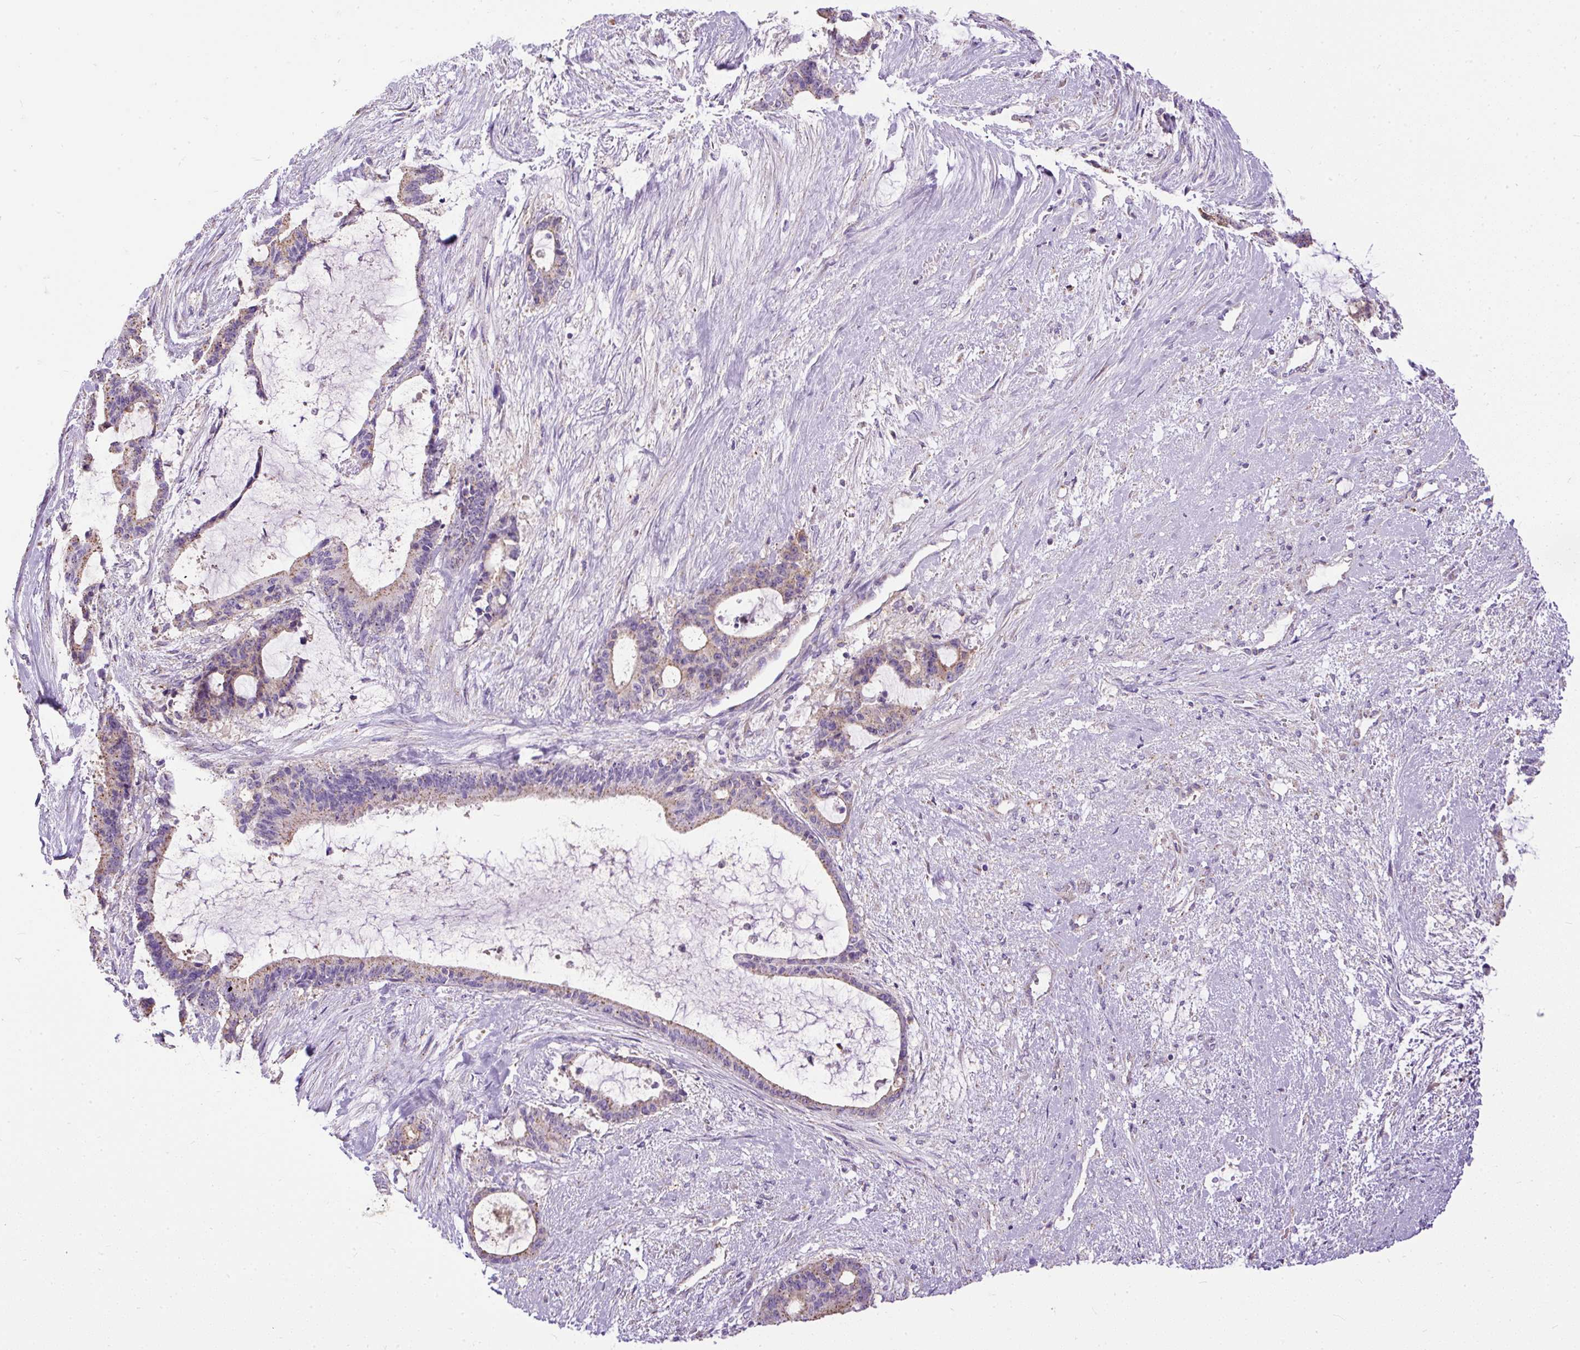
{"staining": {"intensity": "weak", "quantity": ">75%", "location": "cytoplasmic/membranous"}, "tissue": "liver cancer", "cell_type": "Tumor cells", "image_type": "cancer", "snomed": [{"axis": "morphology", "description": "Normal tissue, NOS"}, {"axis": "morphology", "description": "Cholangiocarcinoma"}, {"axis": "topography", "description": "Liver"}, {"axis": "topography", "description": "Peripheral nerve tissue"}], "caption": "The image reveals immunohistochemical staining of liver cancer. There is weak cytoplasmic/membranous expression is identified in about >75% of tumor cells.", "gene": "CFAP47", "patient": {"sex": "female", "age": 73}}